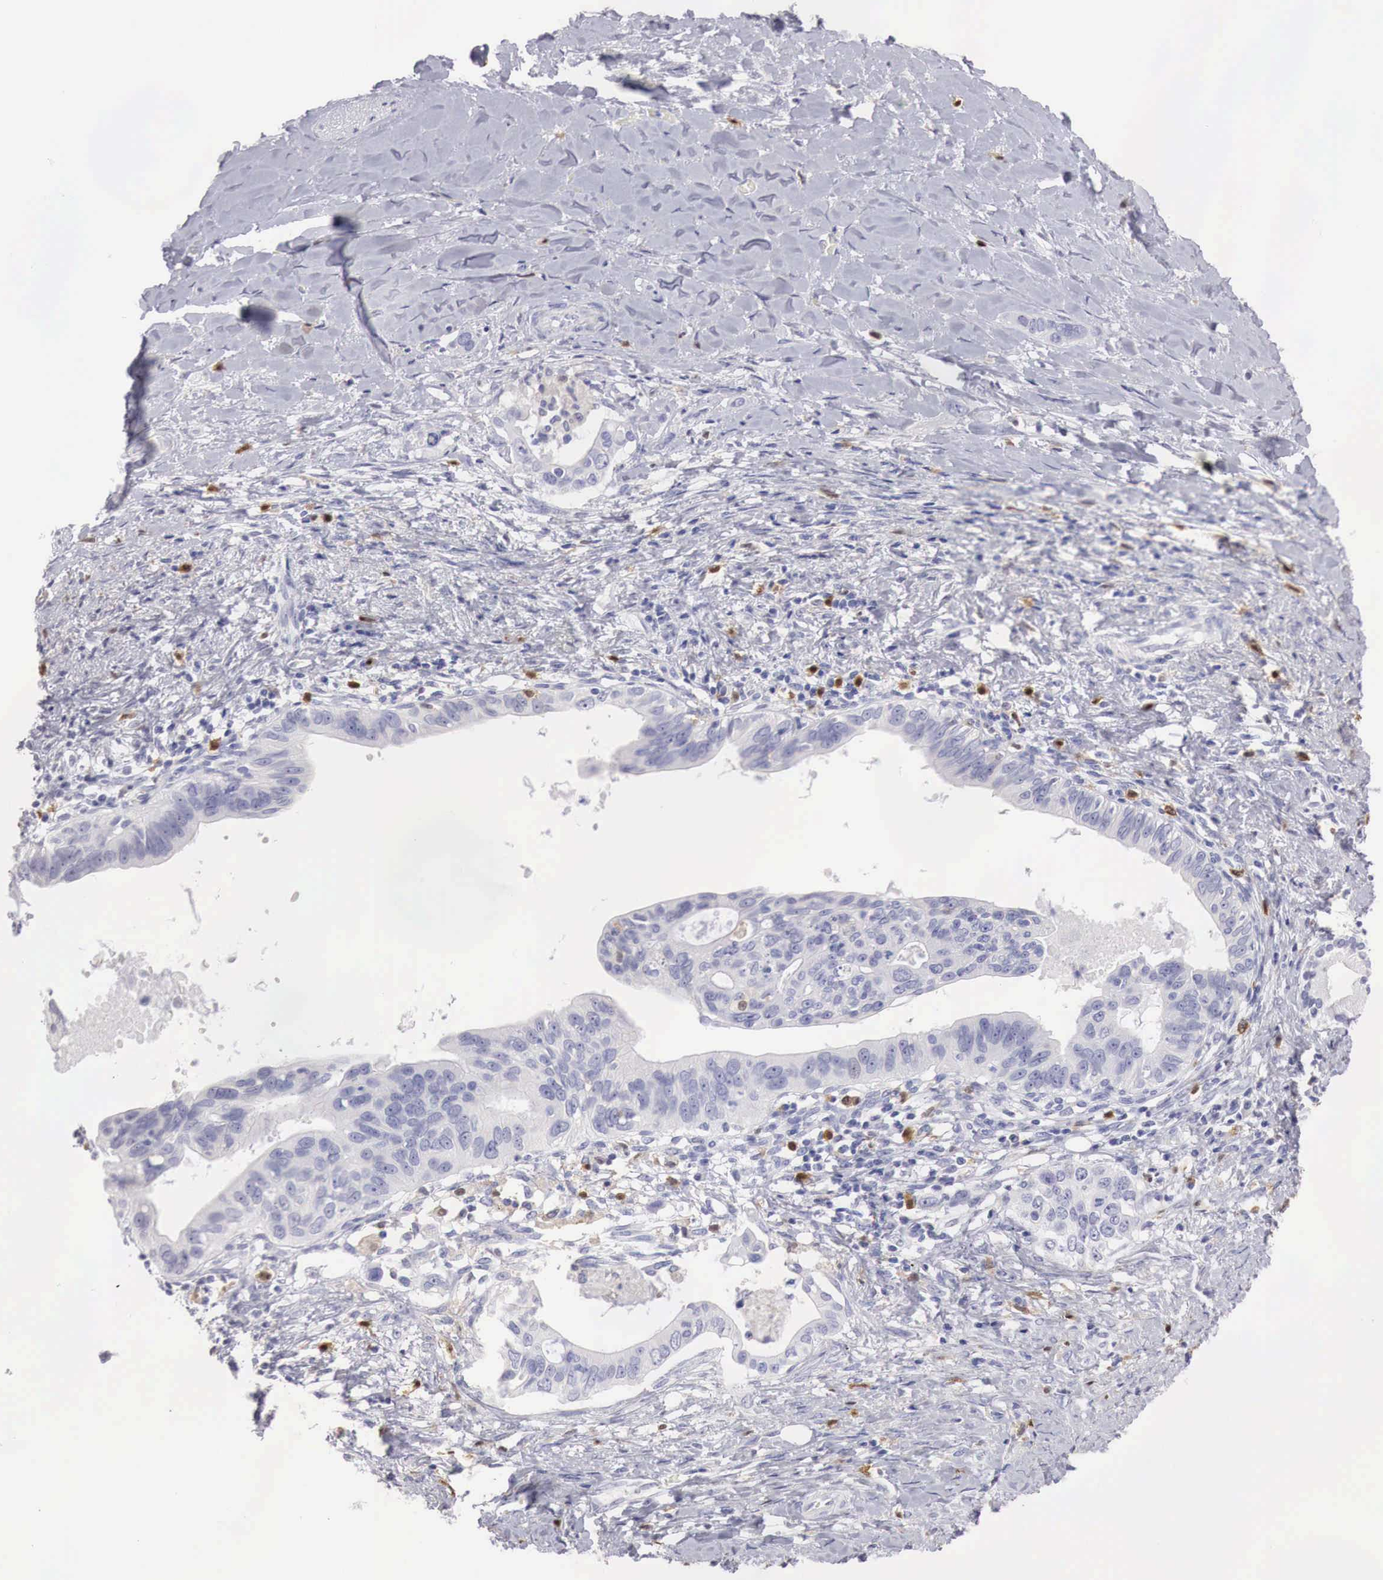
{"staining": {"intensity": "negative", "quantity": "none", "location": "none"}, "tissue": "liver cancer", "cell_type": "Tumor cells", "image_type": "cancer", "snomed": [{"axis": "morphology", "description": "Cholangiocarcinoma"}, {"axis": "topography", "description": "Liver"}], "caption": "Tumor cells show no significant staining in cholangiocarcinoma (liver).", "gene": "RENBP", "patient": {"sex": "female", "age": 65}}